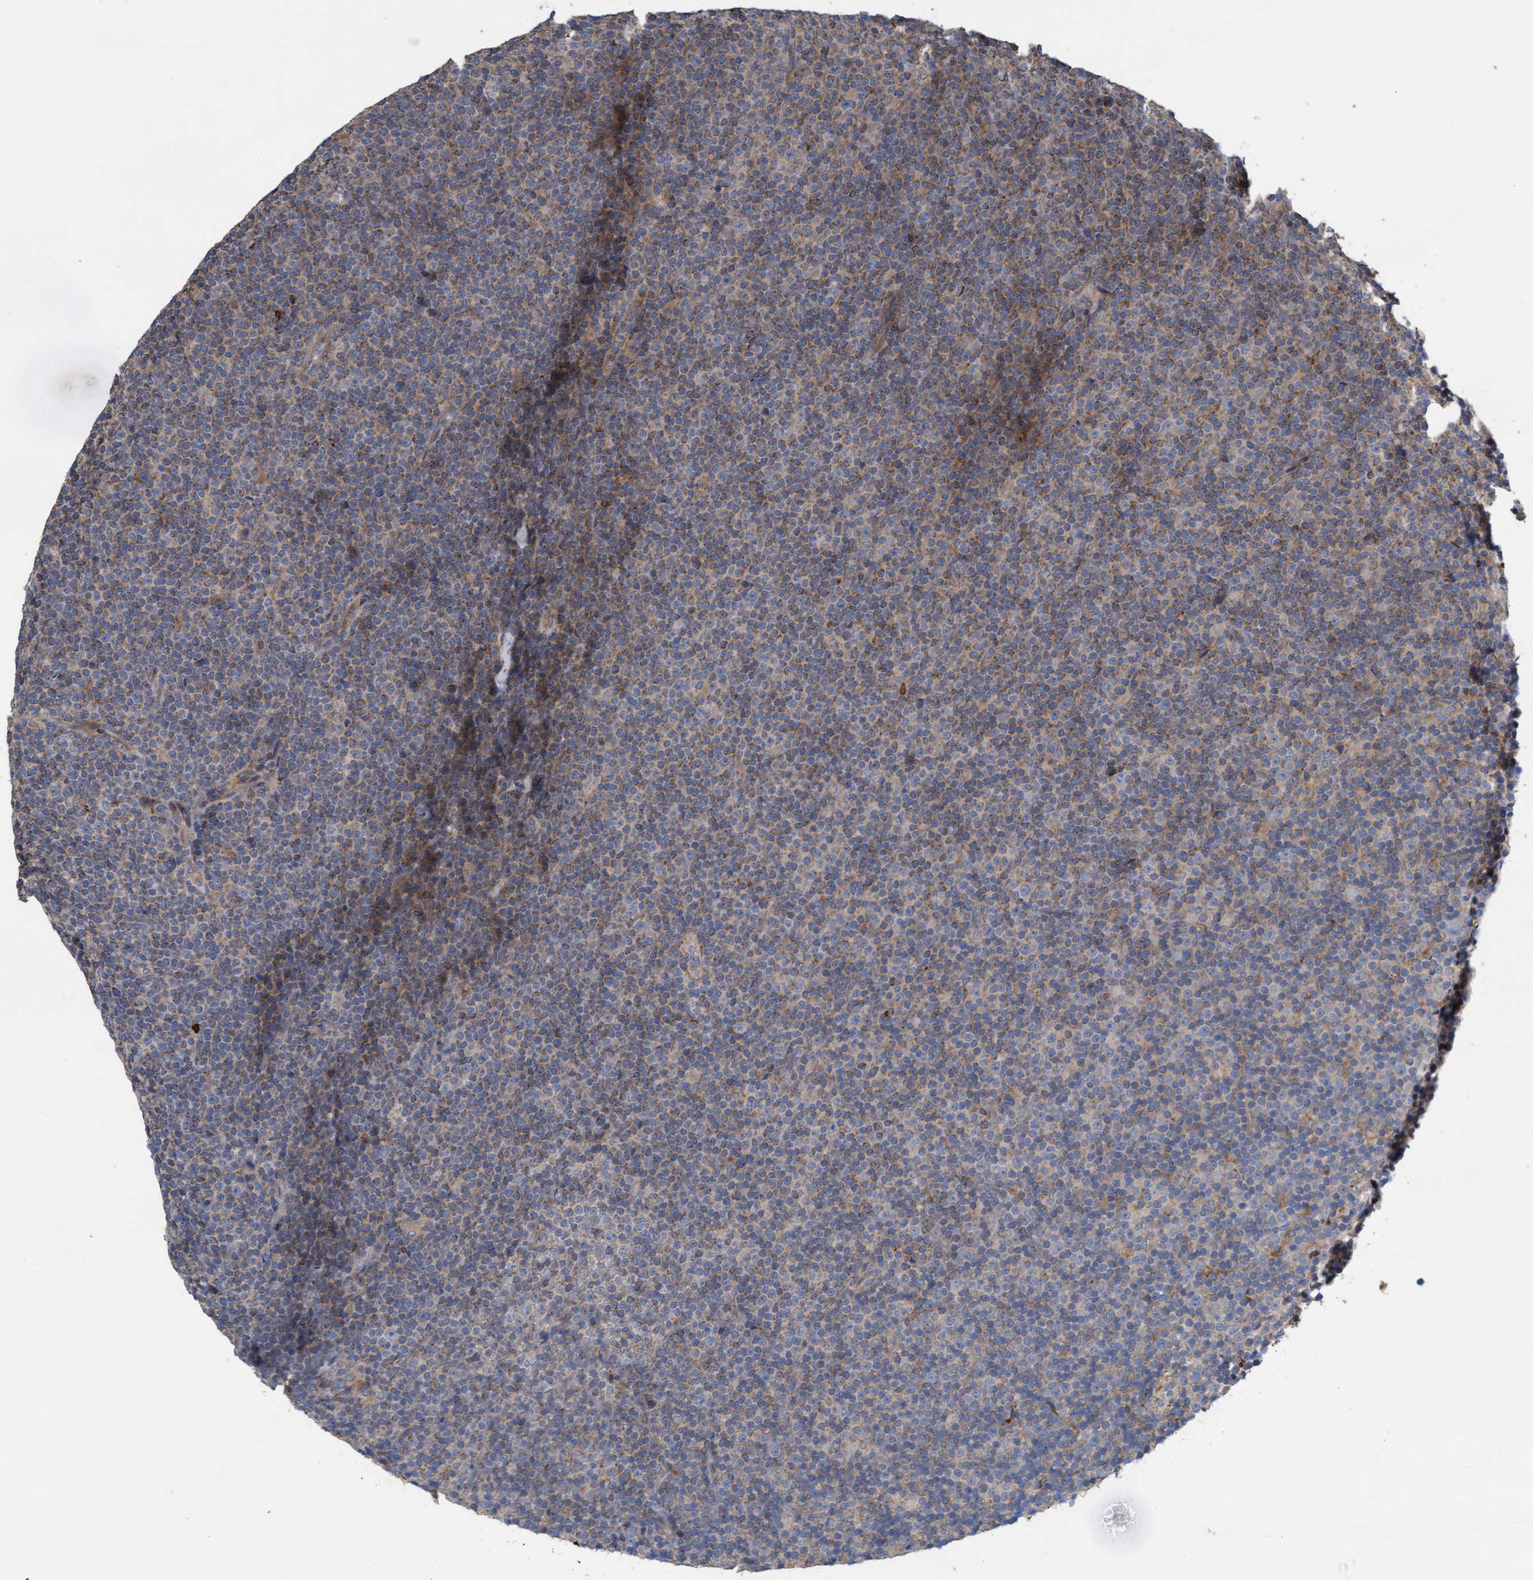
{"staining": {"intensity": "moderate", "quantity": "25%-75%", "location": "cytoplasmic/membranous"}, "tissue": "lymphoma", "cell_type": "Tumor cells", "image_type": "cancer", "snomed": [{"axis": "morphology", "description": "Malignant lymphoma, non-Hodgkin's type, Low grade"}, {"axis": "topography", "description": "Lymph node"}], "caption": "Malignant lymphoma, non-Hodgkin's type (low-grade) tissue exhibits moderate cytoplasmic/membranous positivity in approximately 25%-75% of tumor cells, visualized by immunohistochemistry.", "gene": "DDHD2", "patient": {"sex": "female", "age": 67}}